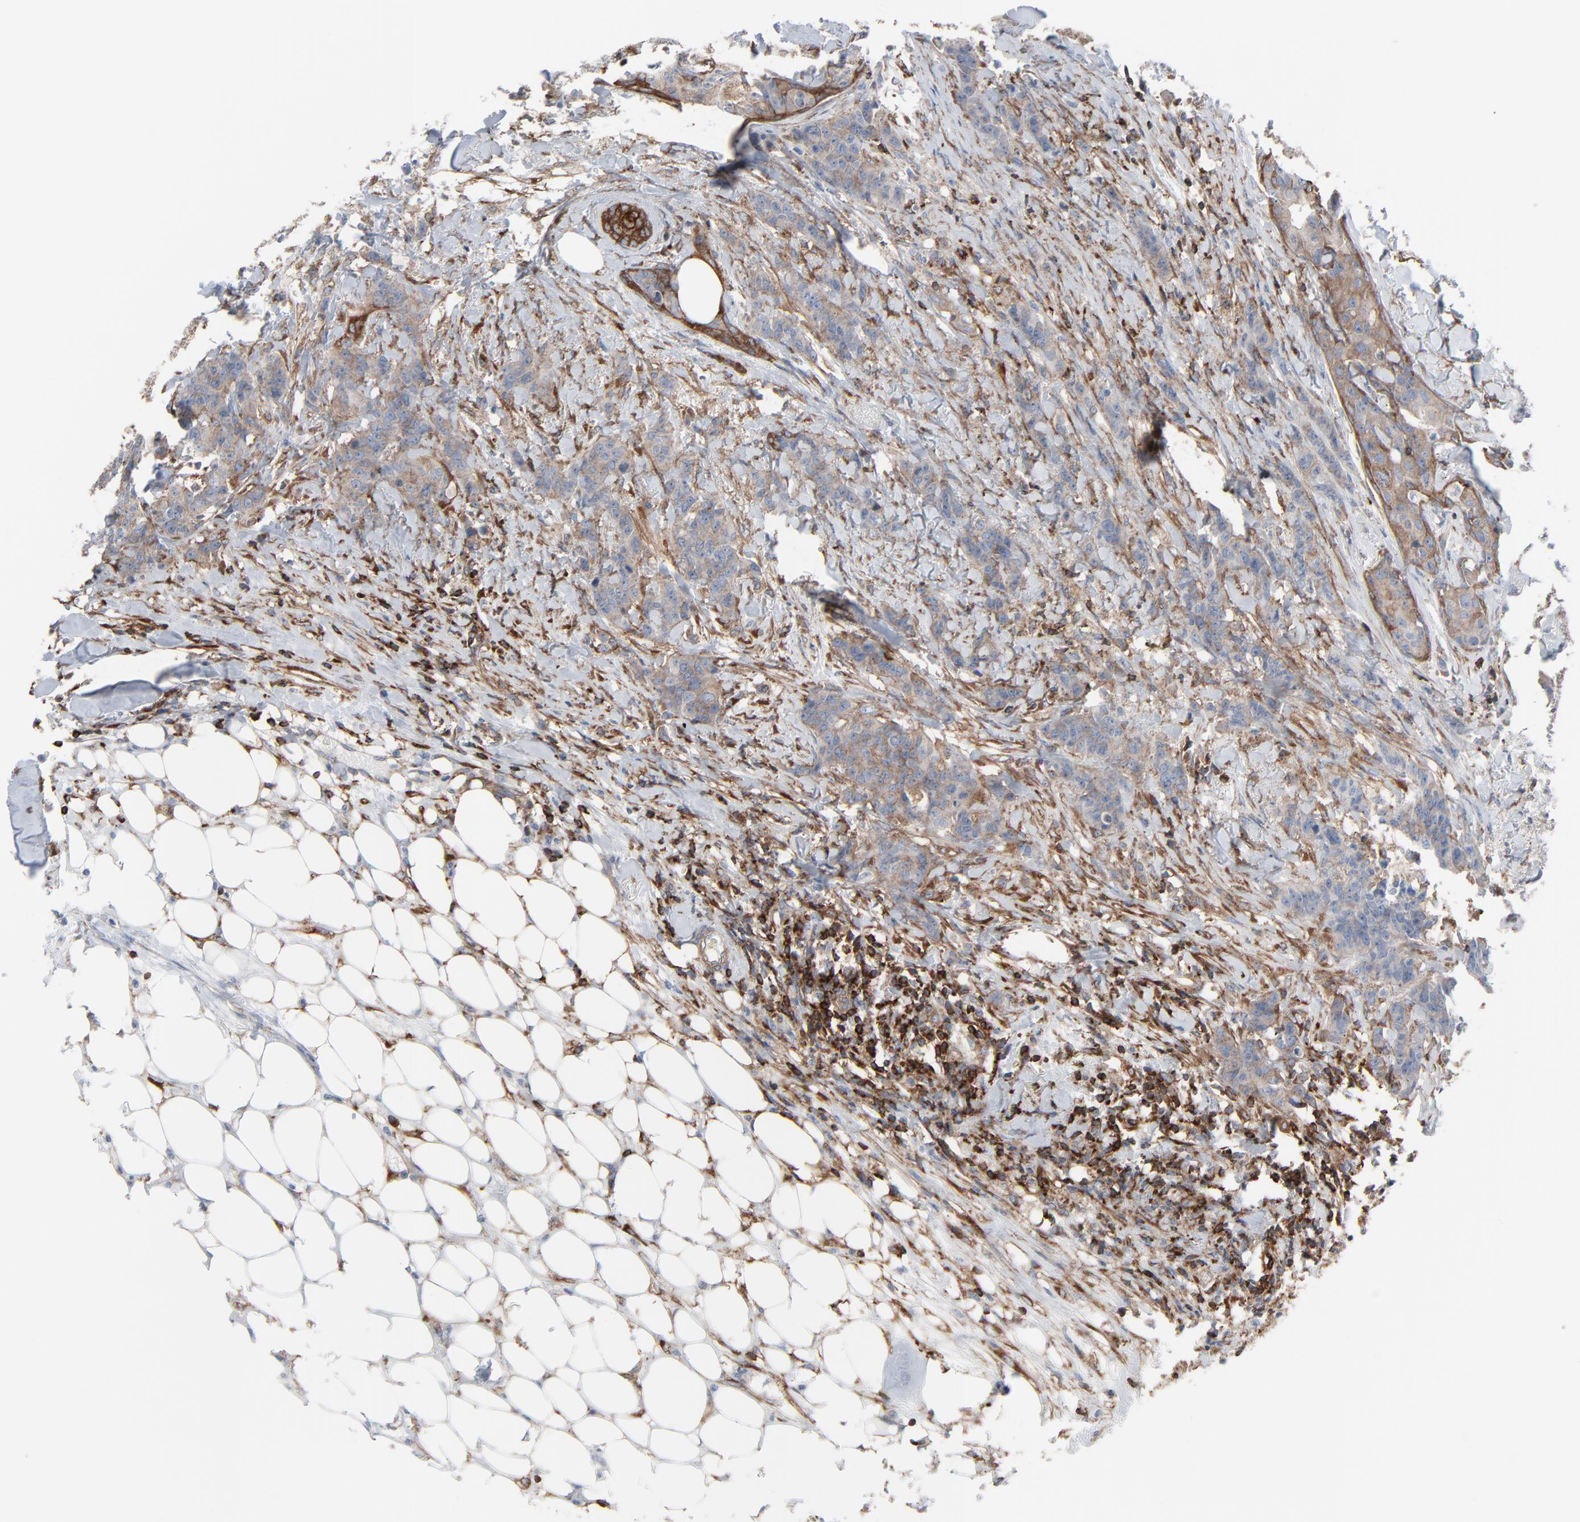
{"staining": {"intensity": "weak", "quantity": ">75%", "location": "cytoplasmic/membranous"}, "tissue": "breast cancer", "cell_type": "Tumor cells", "image_type": "cancer", "snomed": [{"axis": "morphology", "description": "Duct carcinoma"}, {"axis": "topography", "description": "Breast"}], "caption": "Human breast cancer (infiltrating ductal carcinoma) stained with a protein marker demonstrates weak staining in tumor cells.", "gene": "OPTN", "patient": {"sex": "female", "age": 40}}